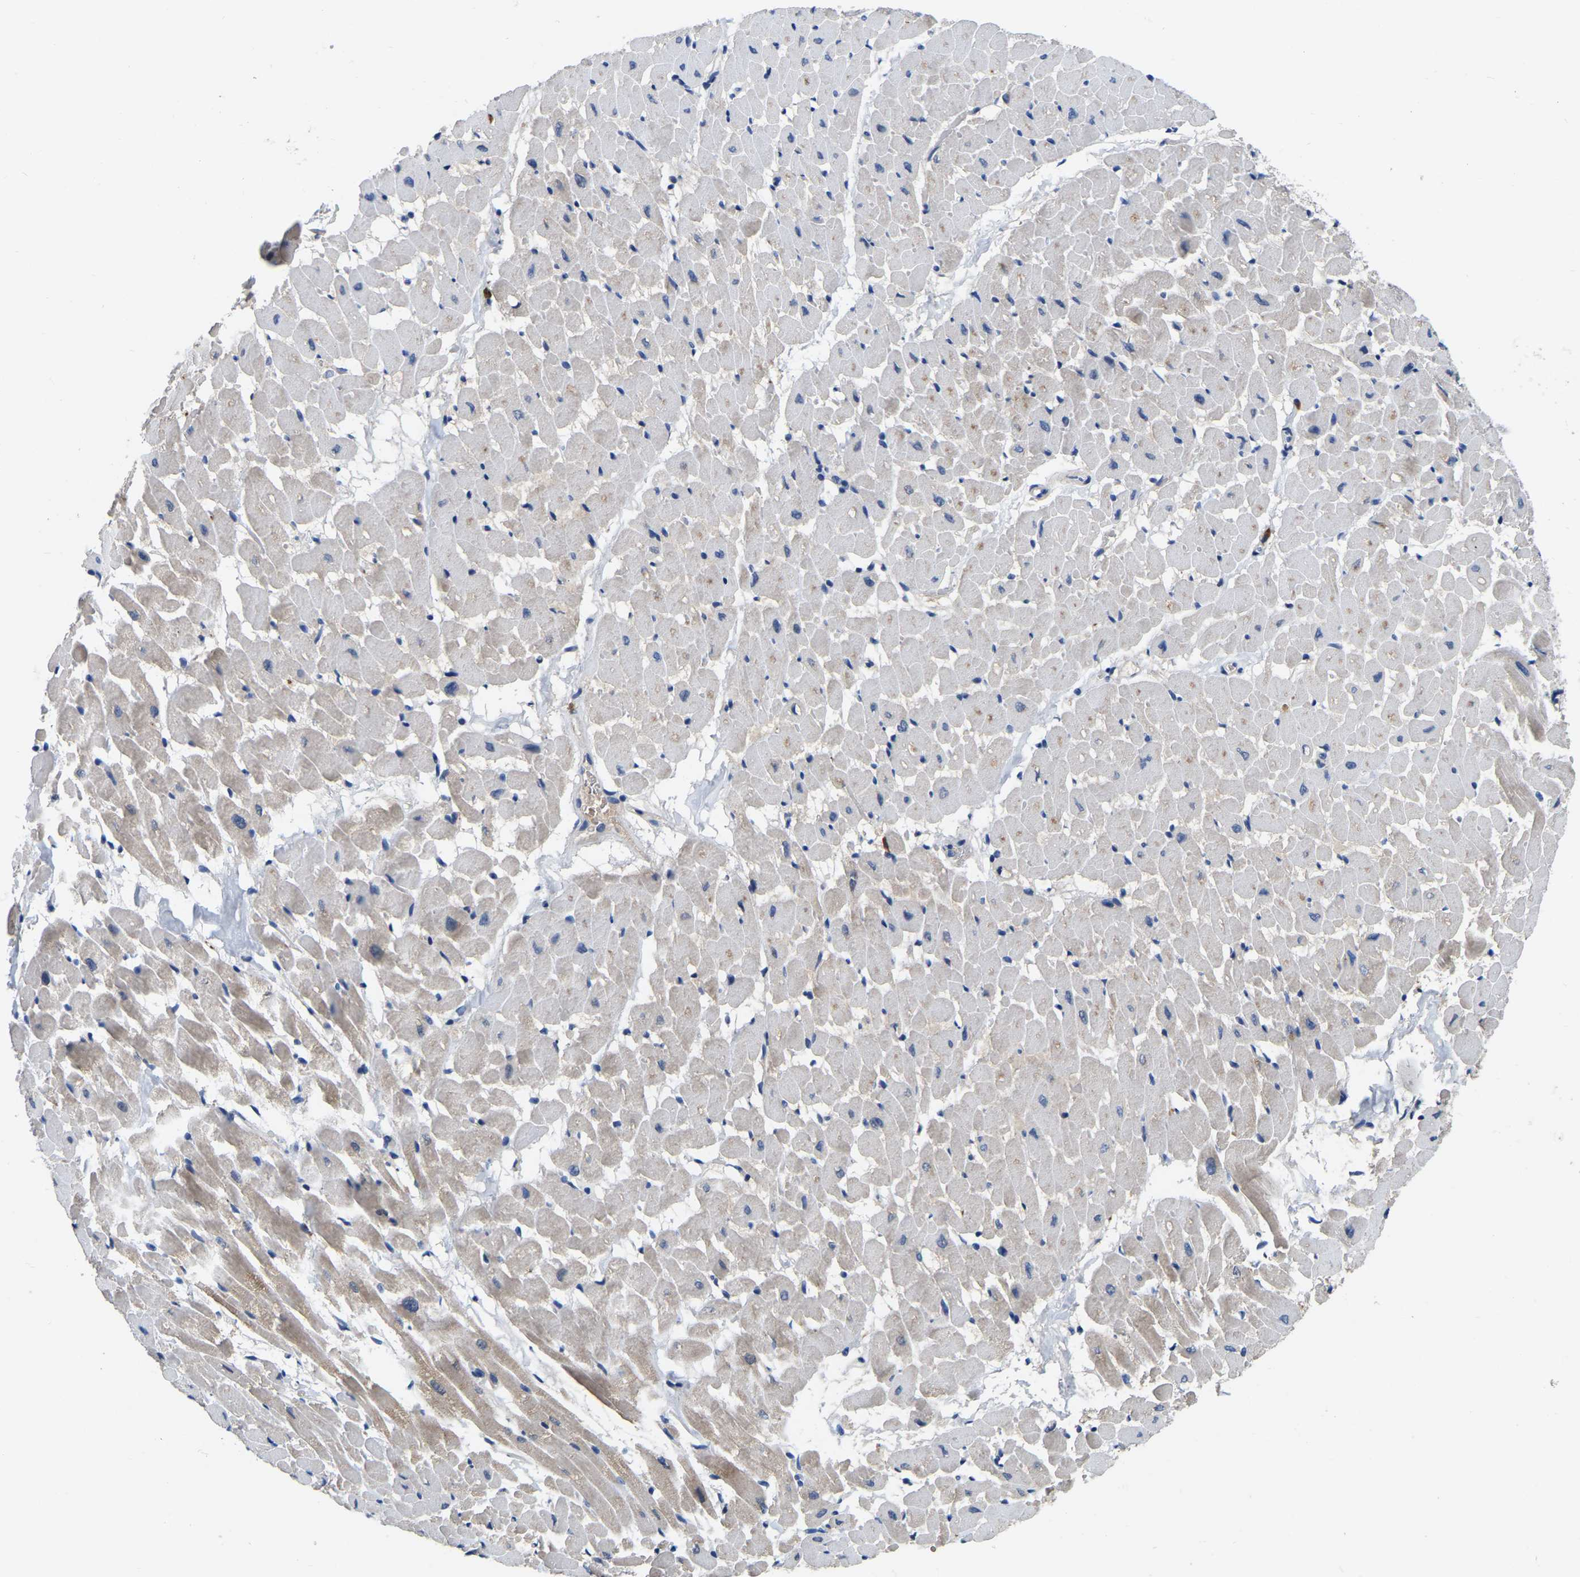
{"staining": {"intensity": "weak", "quantity": "<25%", "location": "cytoplasmic/membranous"}, "tissue": "heart muscle", "cell_type": "Cardiomyocytes", "image_type": "normal", "snomed": [{"axis": "morphology", "description": "Normal tissue, NOS"}, {"axis": "topography", "description": "Heart"}], "caption": "Heart muscle was stained to show a protein in brown. There is no significant expression in cardiomyocytes. (DAB (3,3'-diaminobenzidine) IHC with hematoxylin counter stain).", "gene": "RAB27B", "patient": {"sex": "male", "age": 45}}